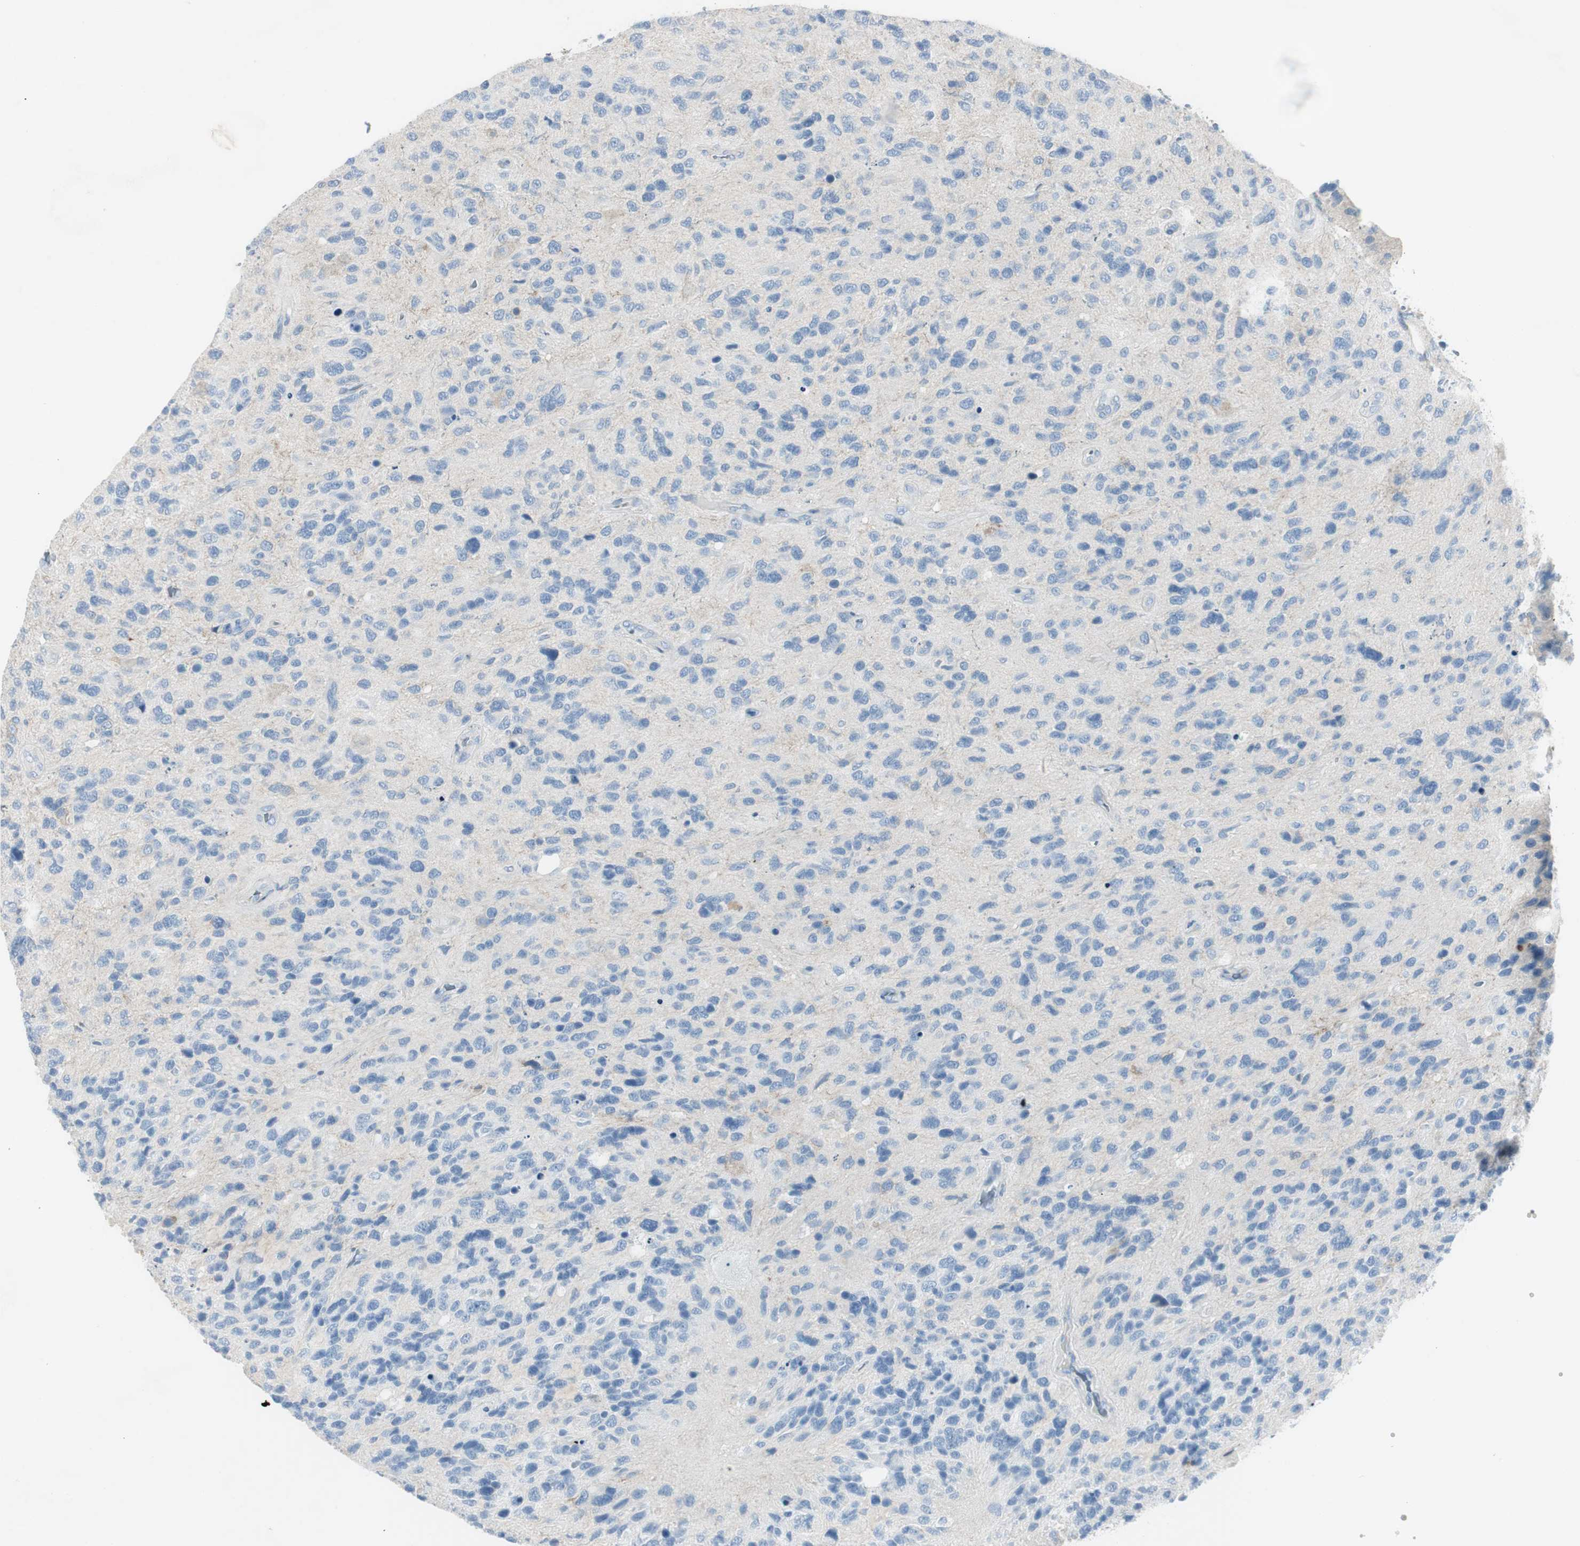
{"staining": {"intensity": "negative", "quantity": "none", "location": "none"}, "tissue": "glioma", "cell_type": "Tumor cells", "image_type": "cancer", "snomed": [{"axis": "morphology", "description": "Glioma, malignant, High grade"}, {"axis": "topography", "description": "Brain"}], "caption": "This is an immunohistochemistry (IHC) image of human glioma. There is no staining in tumor cells.", "gene": "CACNA2D1", "patient": {"sex": "female", "age": 58}}